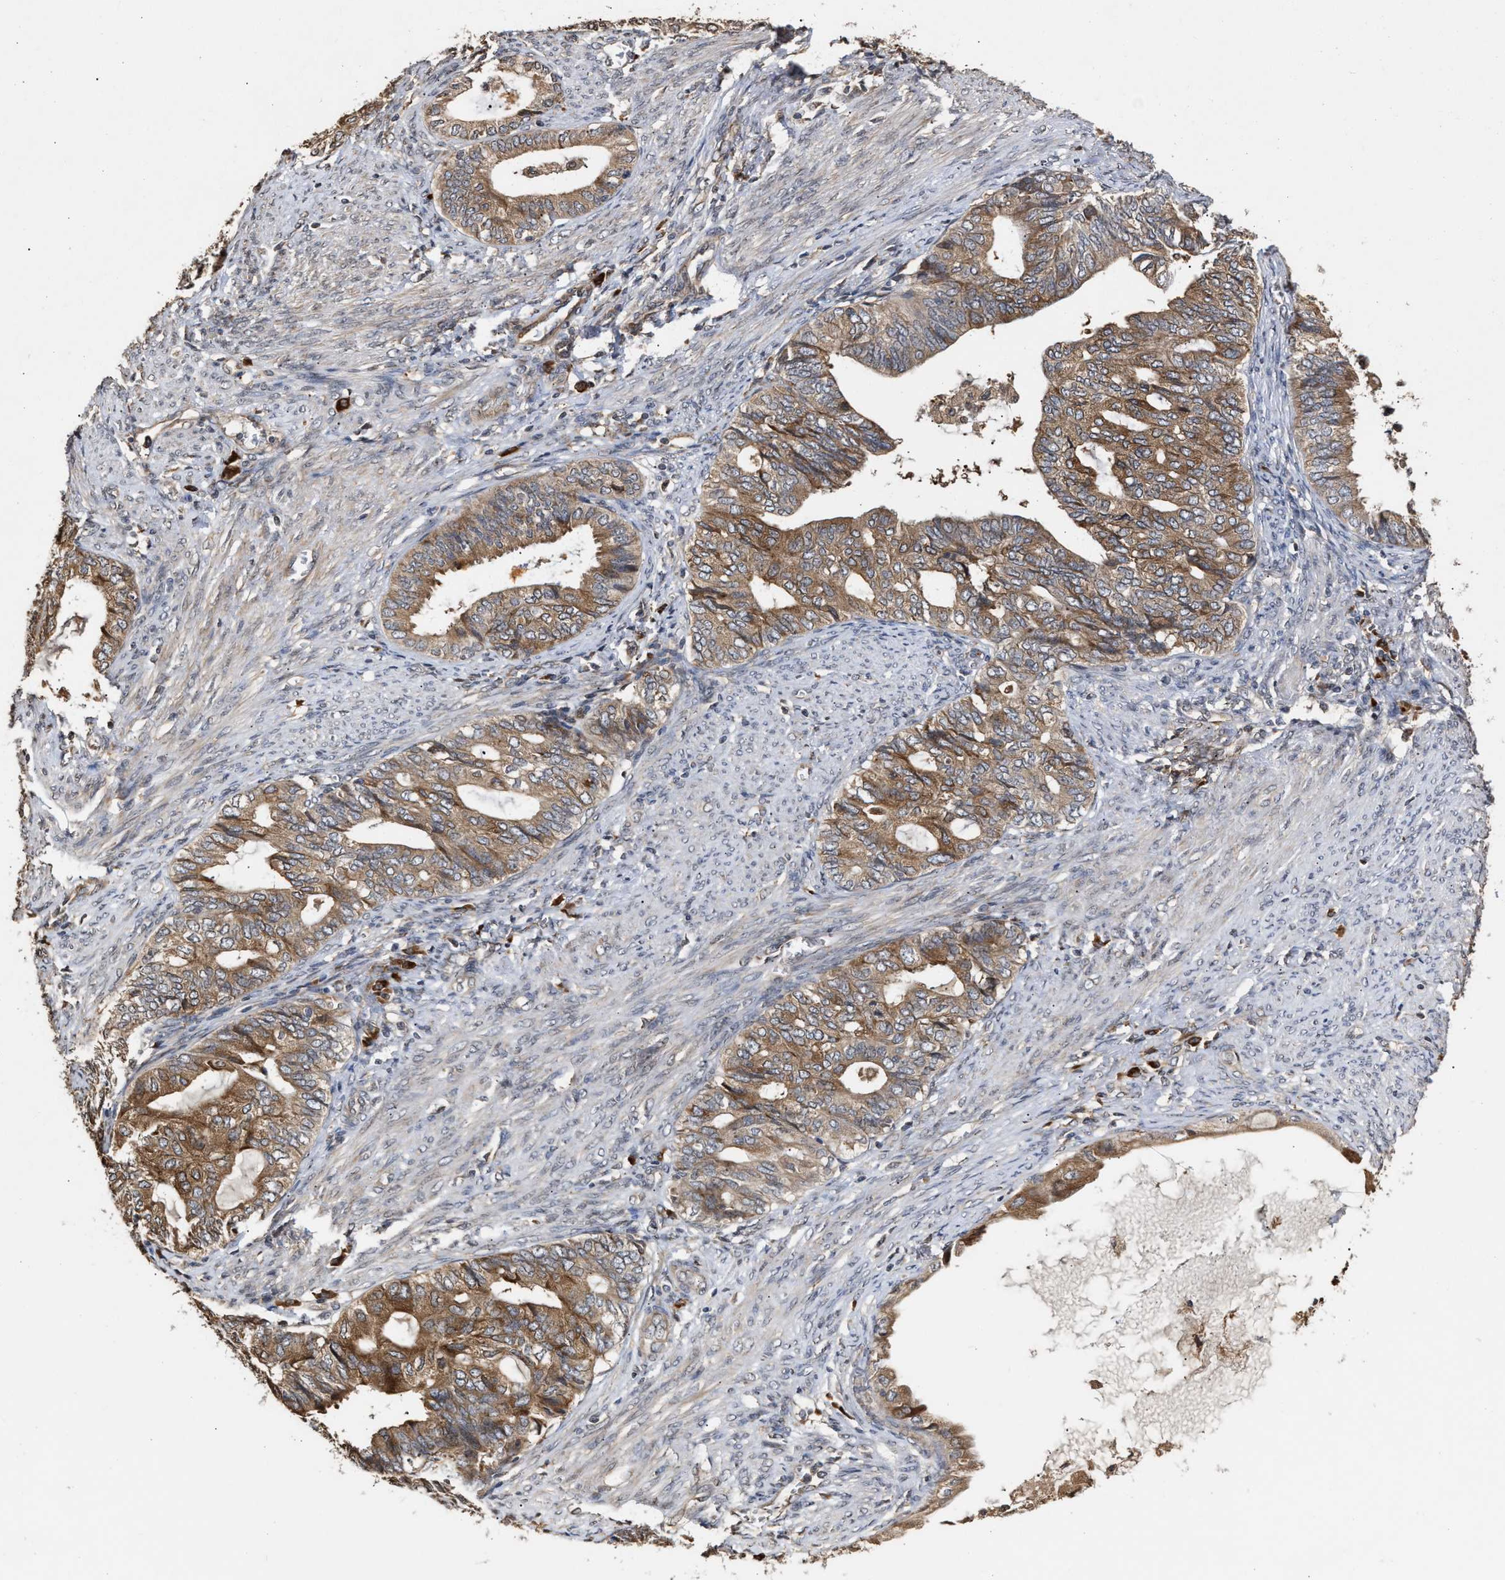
{"staining": {"intensity": "strong", "quantity": ">75%", "location": "cytoplasmic/membranous"}, "tissue": "endometrial cancer", "cell_type": "Tumor cells", "image_type": "cancer", "snomed": [{"axis": "morphology", "description": "Adenocarcinoma, NOS"}, {"axis": "topography", "description": "Endometrium"}], "caption": "Protein expression analysis of endometrial cancer (adenocarcinoma) exhibits strong cytoplasmic/membranous staining in approximately >75% of tumor cells.", "gene": "SAR1A", "patient": {"sex": "female", "age": 86}}